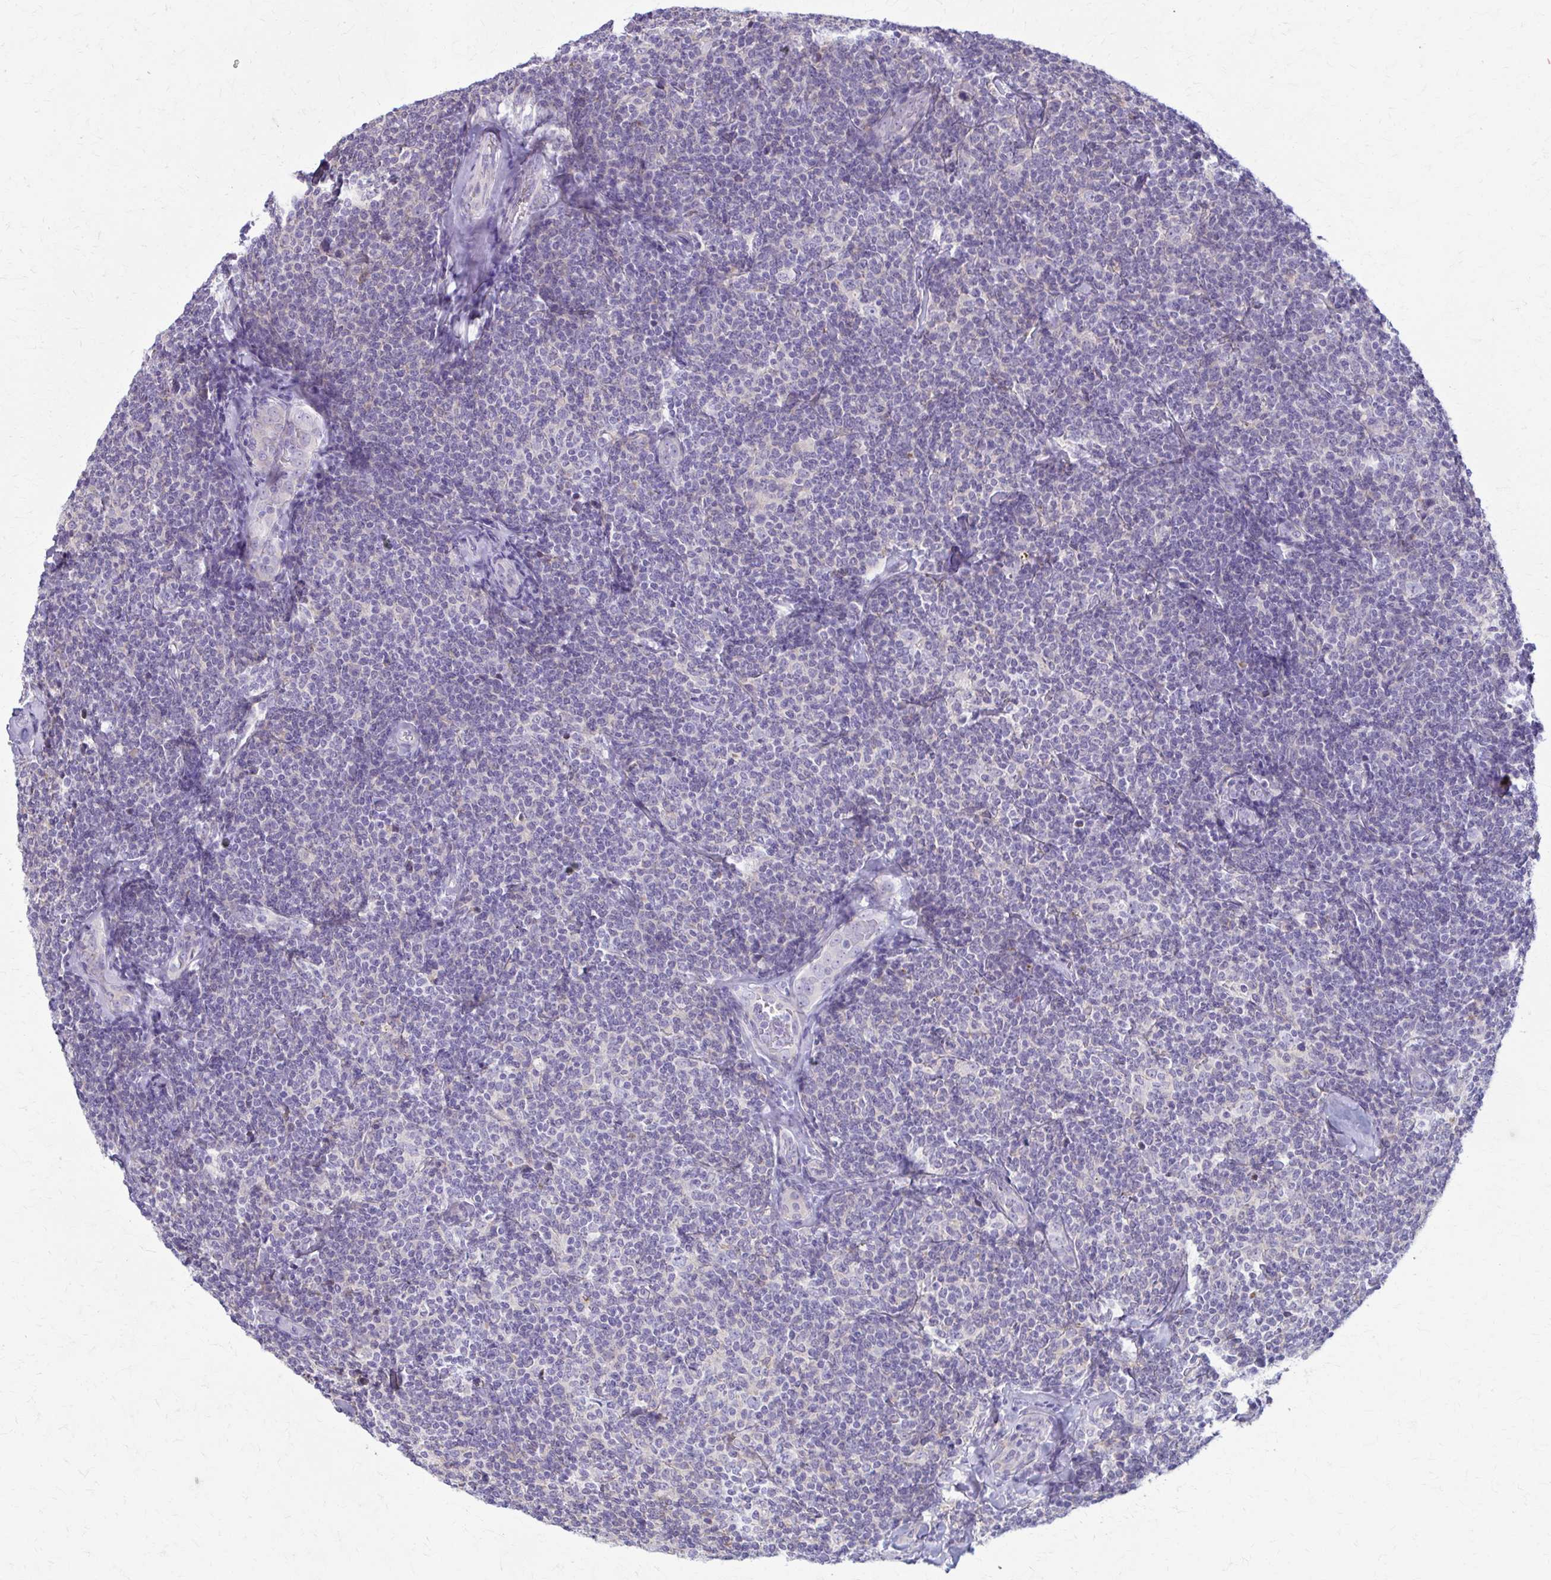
{"staining": {"intensity": "negative", "quantity": "none", "location": "none"}, "tissue": "lymphoma", "cell_type": "Tumor cells", "image_type": "cancer", "snomed": [{"axis": "morphology", "description": "Malignant lymphoma, non-Hodgkin's type, Low grade"}, {"axis": "topography", "description": "Lymph node"}], "caption": "Tumor cells show no significant protein positivity in lymphoma. (Brightfield microscopy of DAB immunohistochemistry at high magnification).", "gene": "PRKRA", "patient": {"sex": "female", "age": 56}}